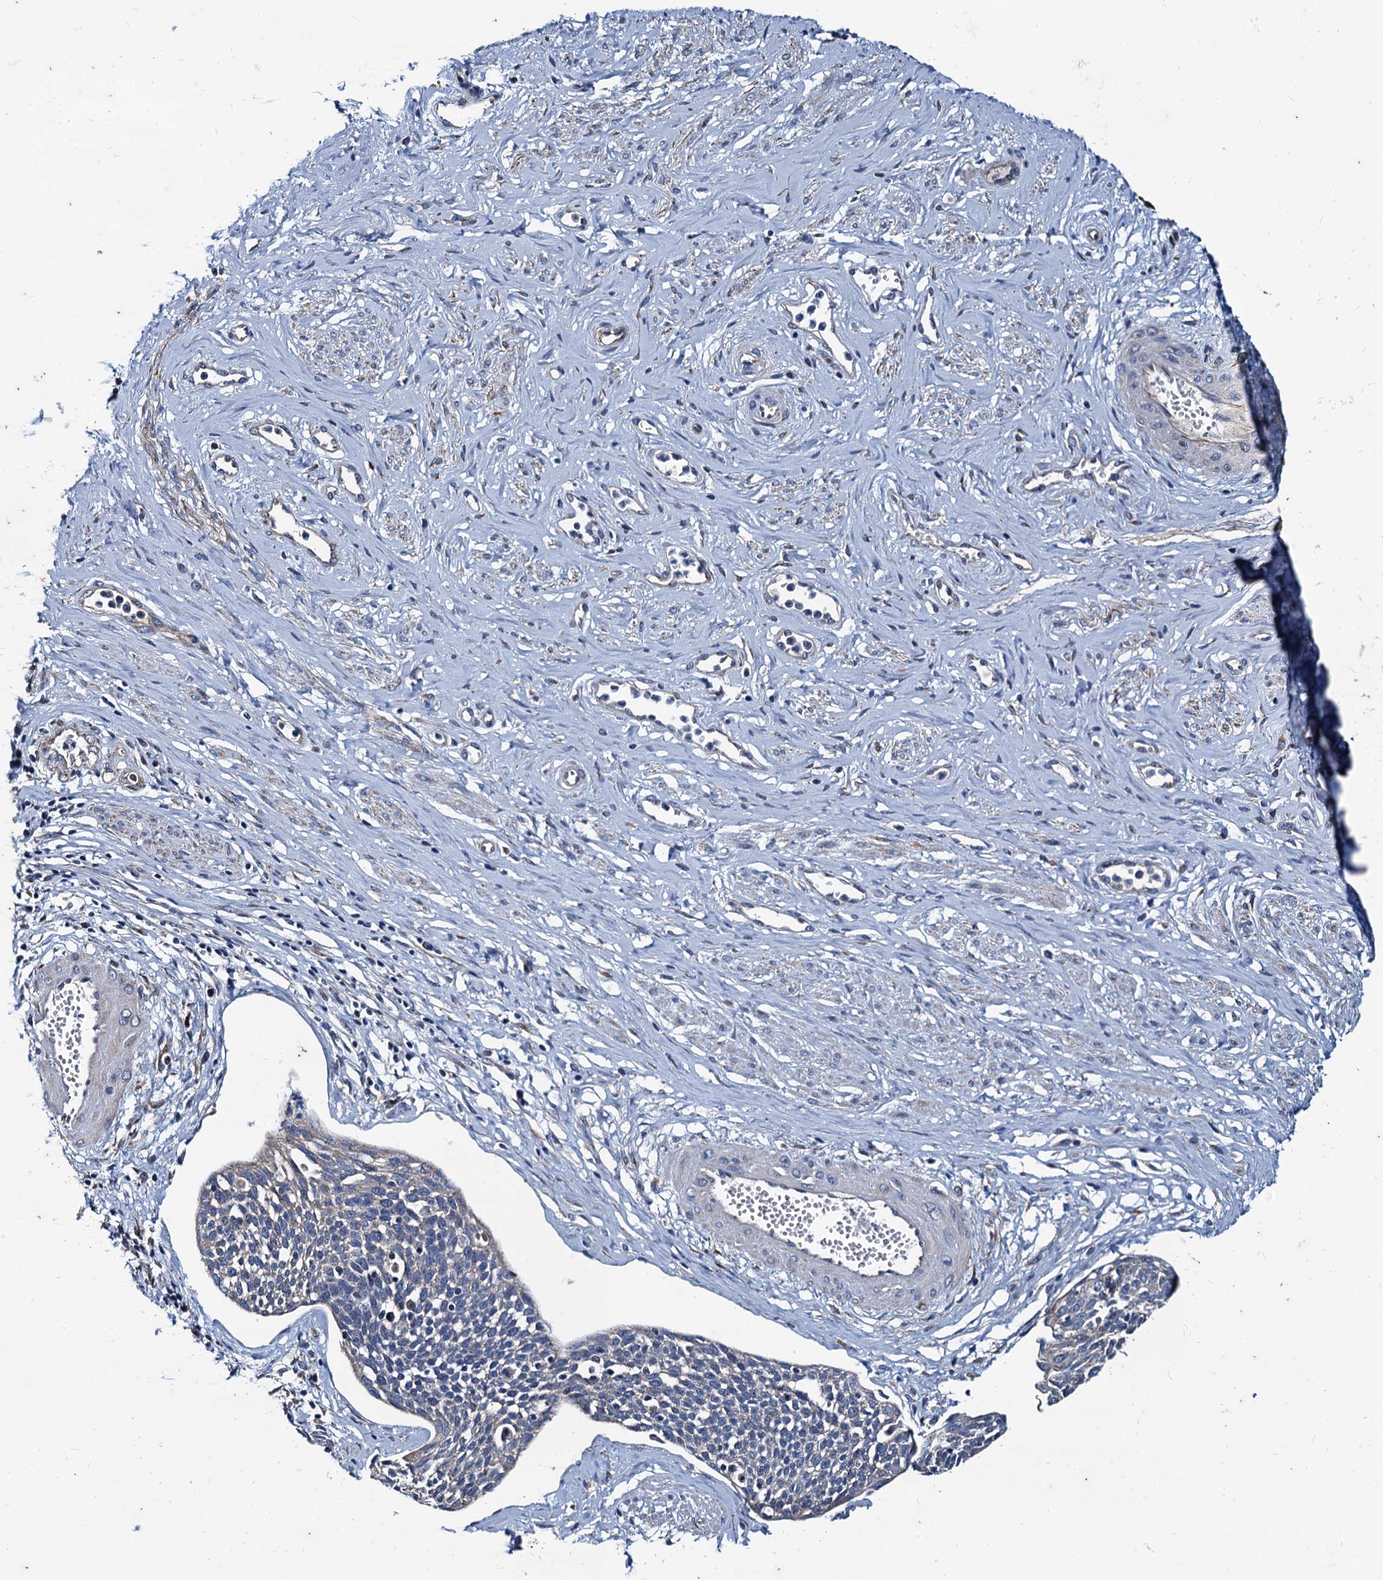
{"staining": {"intensity": "negative", "quantity": "none", "location": "none"}, "tissue": "cervical cancer", "cell_type": "Tumor cells", "image_type": "cancer", "snomed": [{"axis": "morphology", "description": "Squamous cell carcinoma, NOS"}, {"axis": "topography", "description": "Cervix"}], "caption": "The histopathology image reveals no significant positivity in tumor cells of cervical squamous cell carcinoma.", "gene": "NGRN", "patient": {"sex": "female", "age": 34}}